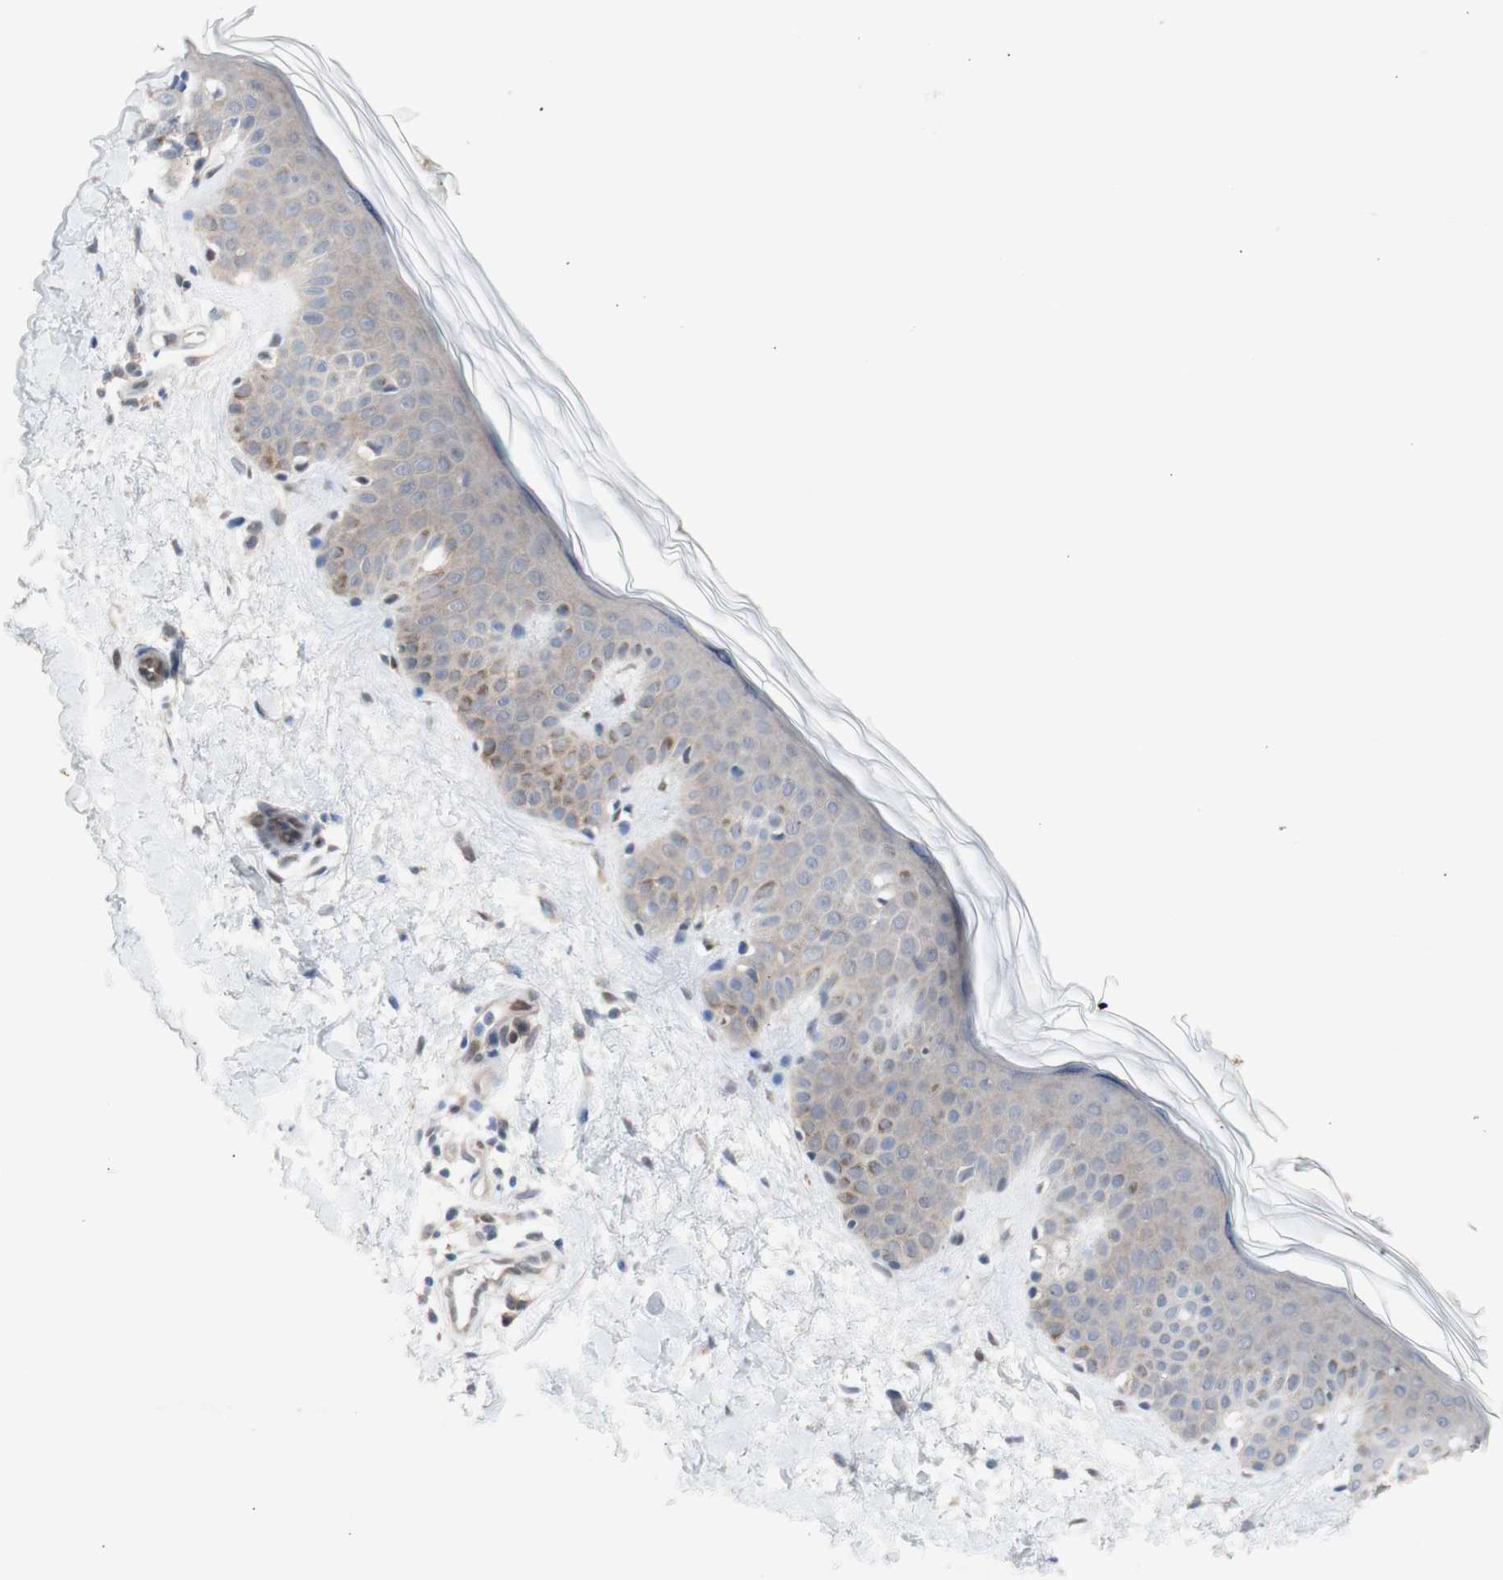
{"staining": {"intensity": "weak", "quantity": "25%-75%", "location": "cytoplasmic/membranous,nuclear"}, "tissue": "skin", "cell_type": "Fibroblasts", "image_type": "normal", "snomed": [{"axis": "morphology", "description": "Normal tissue, NOS"}, {"axis": "topography", "description": "Skin"}], "caption": "Protein expression analysis of unremarkable human skin reveals weak cytoplasmic/membranous,nuclear positivity in about 25%-75% of fibroblasts. (DAB IHC with brightfield microscopy, high magnification).", "gene": "PRMT5", "patient": {"sex": "male", "age": 67}}